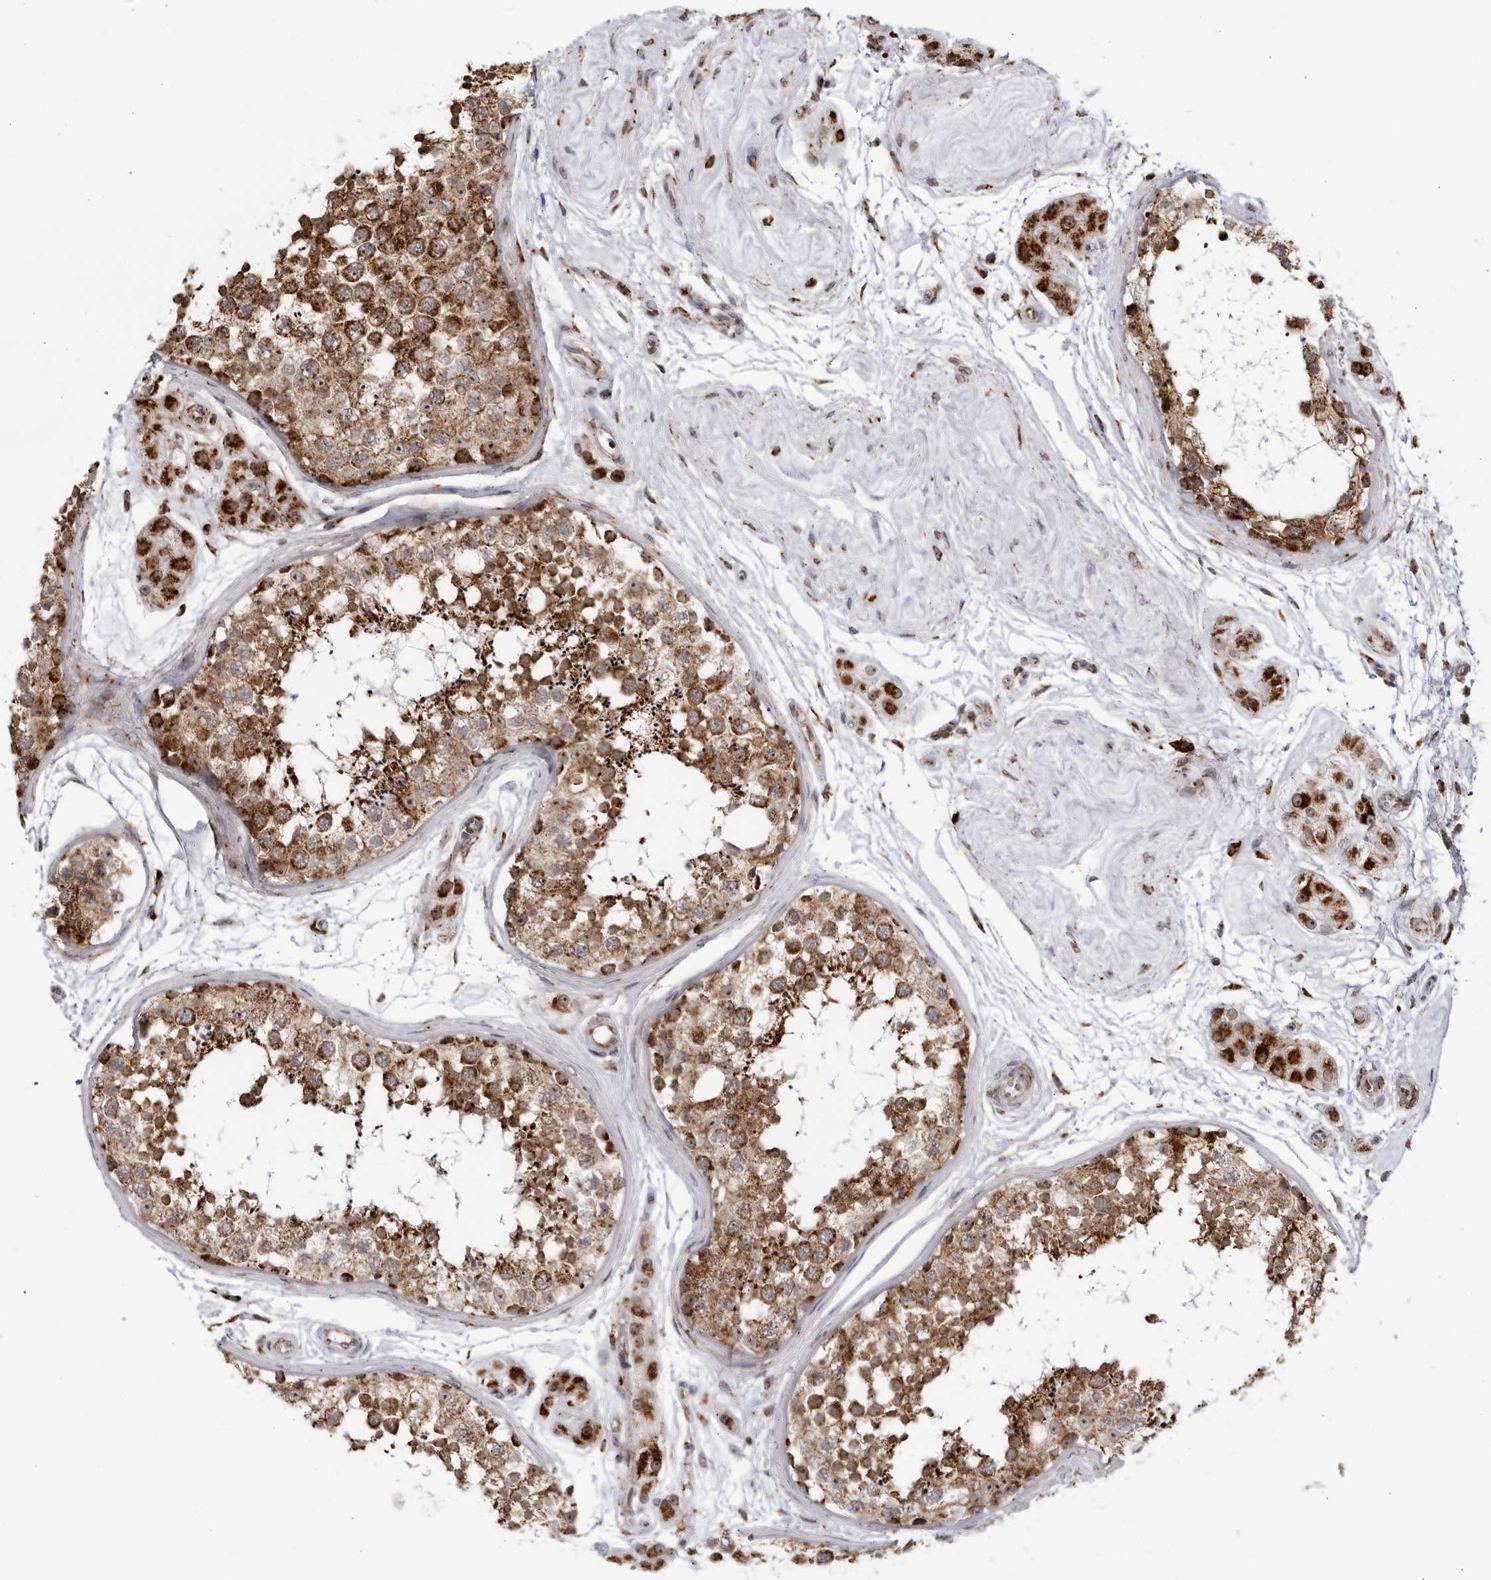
{"staining": {"intensity": "strong", "quantity": ">75%", "location": "cytoplasmic/membranous"}, "tissue": "testis", "cell_type": "Cells in seminiferous ducts", "image_type": "normal", "snomed": [{"axis": "morphology", "description": "Normal tissue, NOS"}, {"axis": "topography", "description": "Testis"}], "caption": "Protein analysis of normal testis demonstrates strong cytoplasmic/membranous staining in about >75% of cells in seminiferous ducts. The protein of interest is stained brown, and the nuclei are stained in blue (DAB (3,3'-diaminobenzidine) IHC with brightfield microscopy, high magnification).", "gene": "RBM34", "patient": {"sex": "male", "age": 56}}